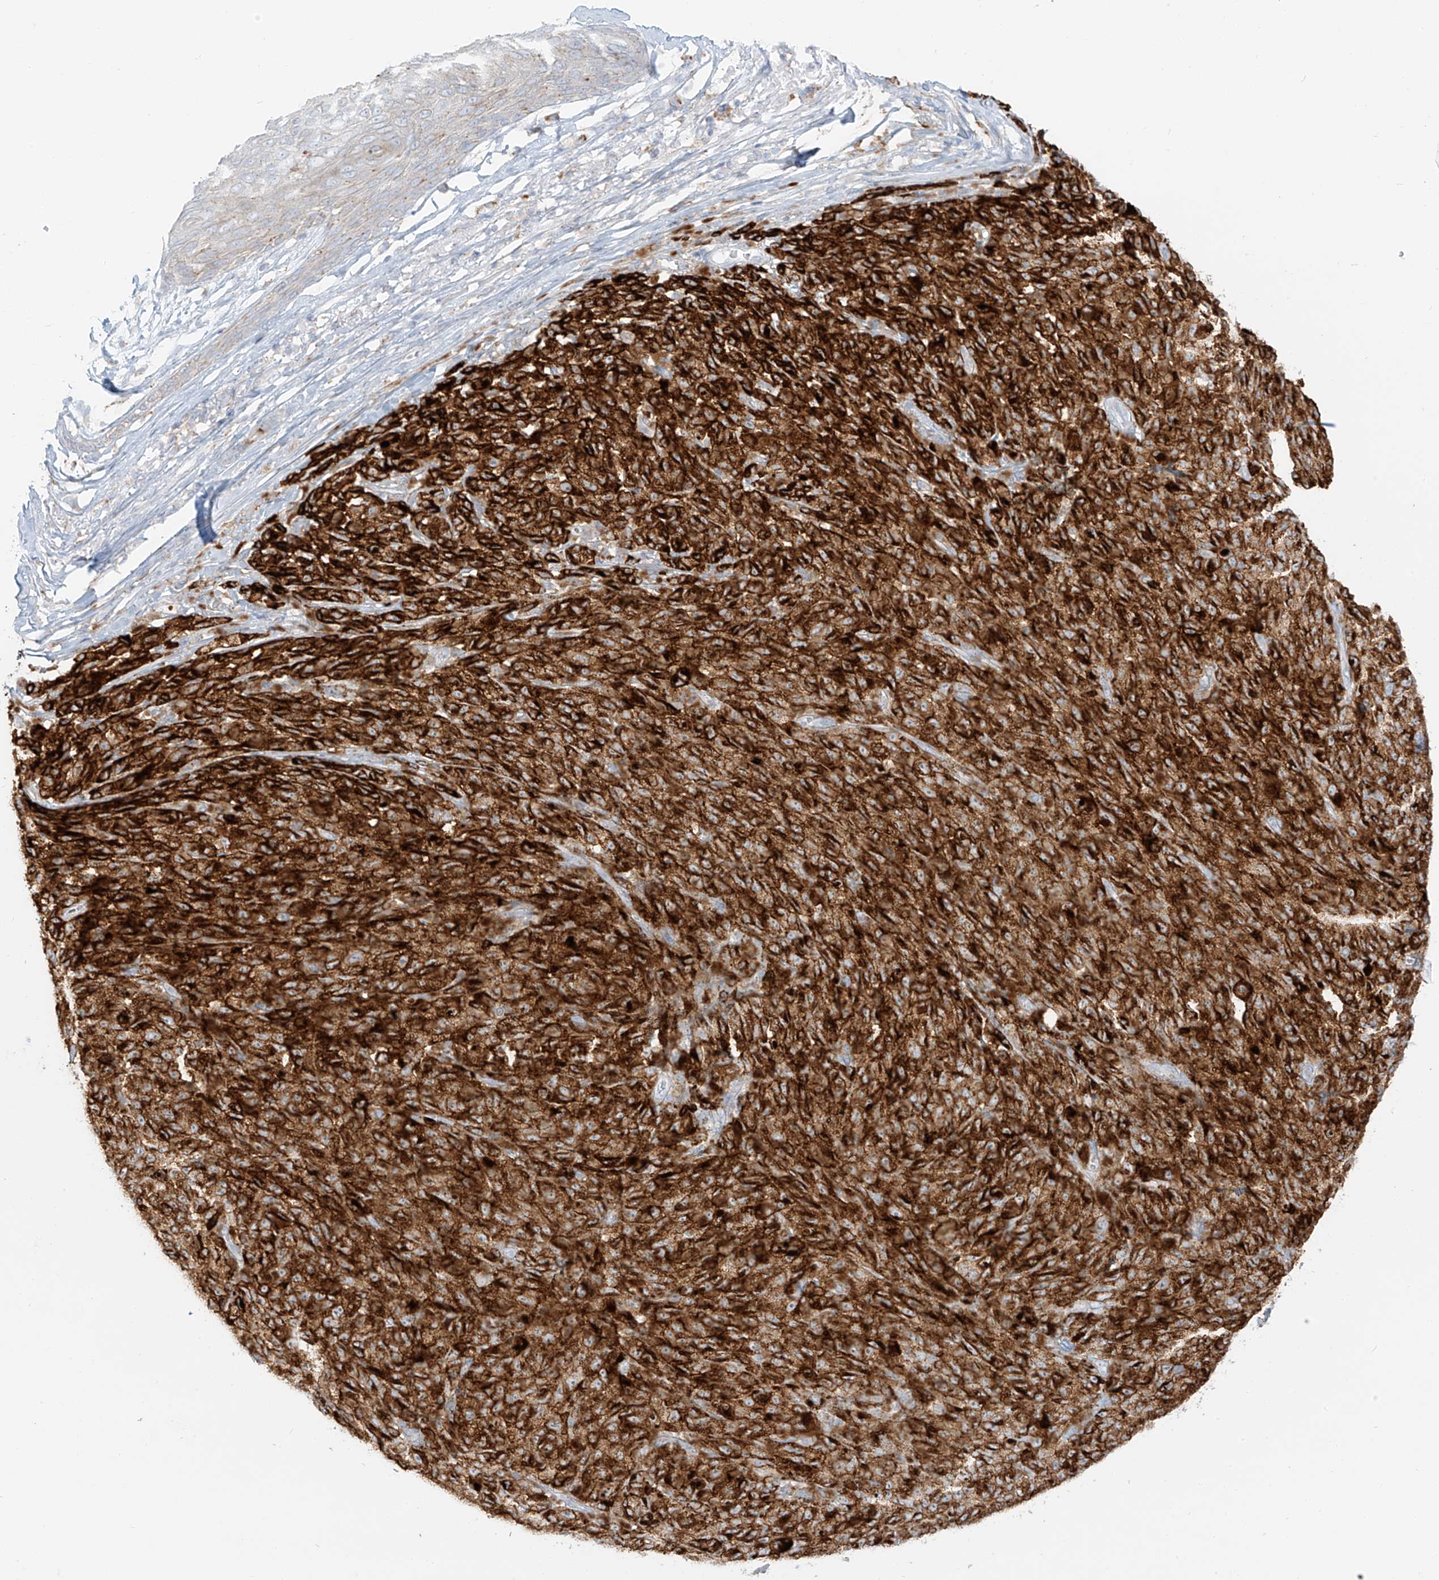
{"staining": {"intensity": "strong", "quantity": ">75%", "location": "cytoplasmic/membranous"}, "tissue": "melanoma", "cell_type": "Tumor cells", "image_type": "cancer", "snomed": [{"axis": "morphology", "description": "Malignant melanoma, NOS"}, {"axis": "topography", "description": "Skin"}], "caption": "Protein staining by IHC displays strong cytoplasmic/membranous positivity in approximately >75% of tumor cells in malignant melanoma.", "gene": "SLC35F6", "patient": {"sex": "female", "age": 82}}